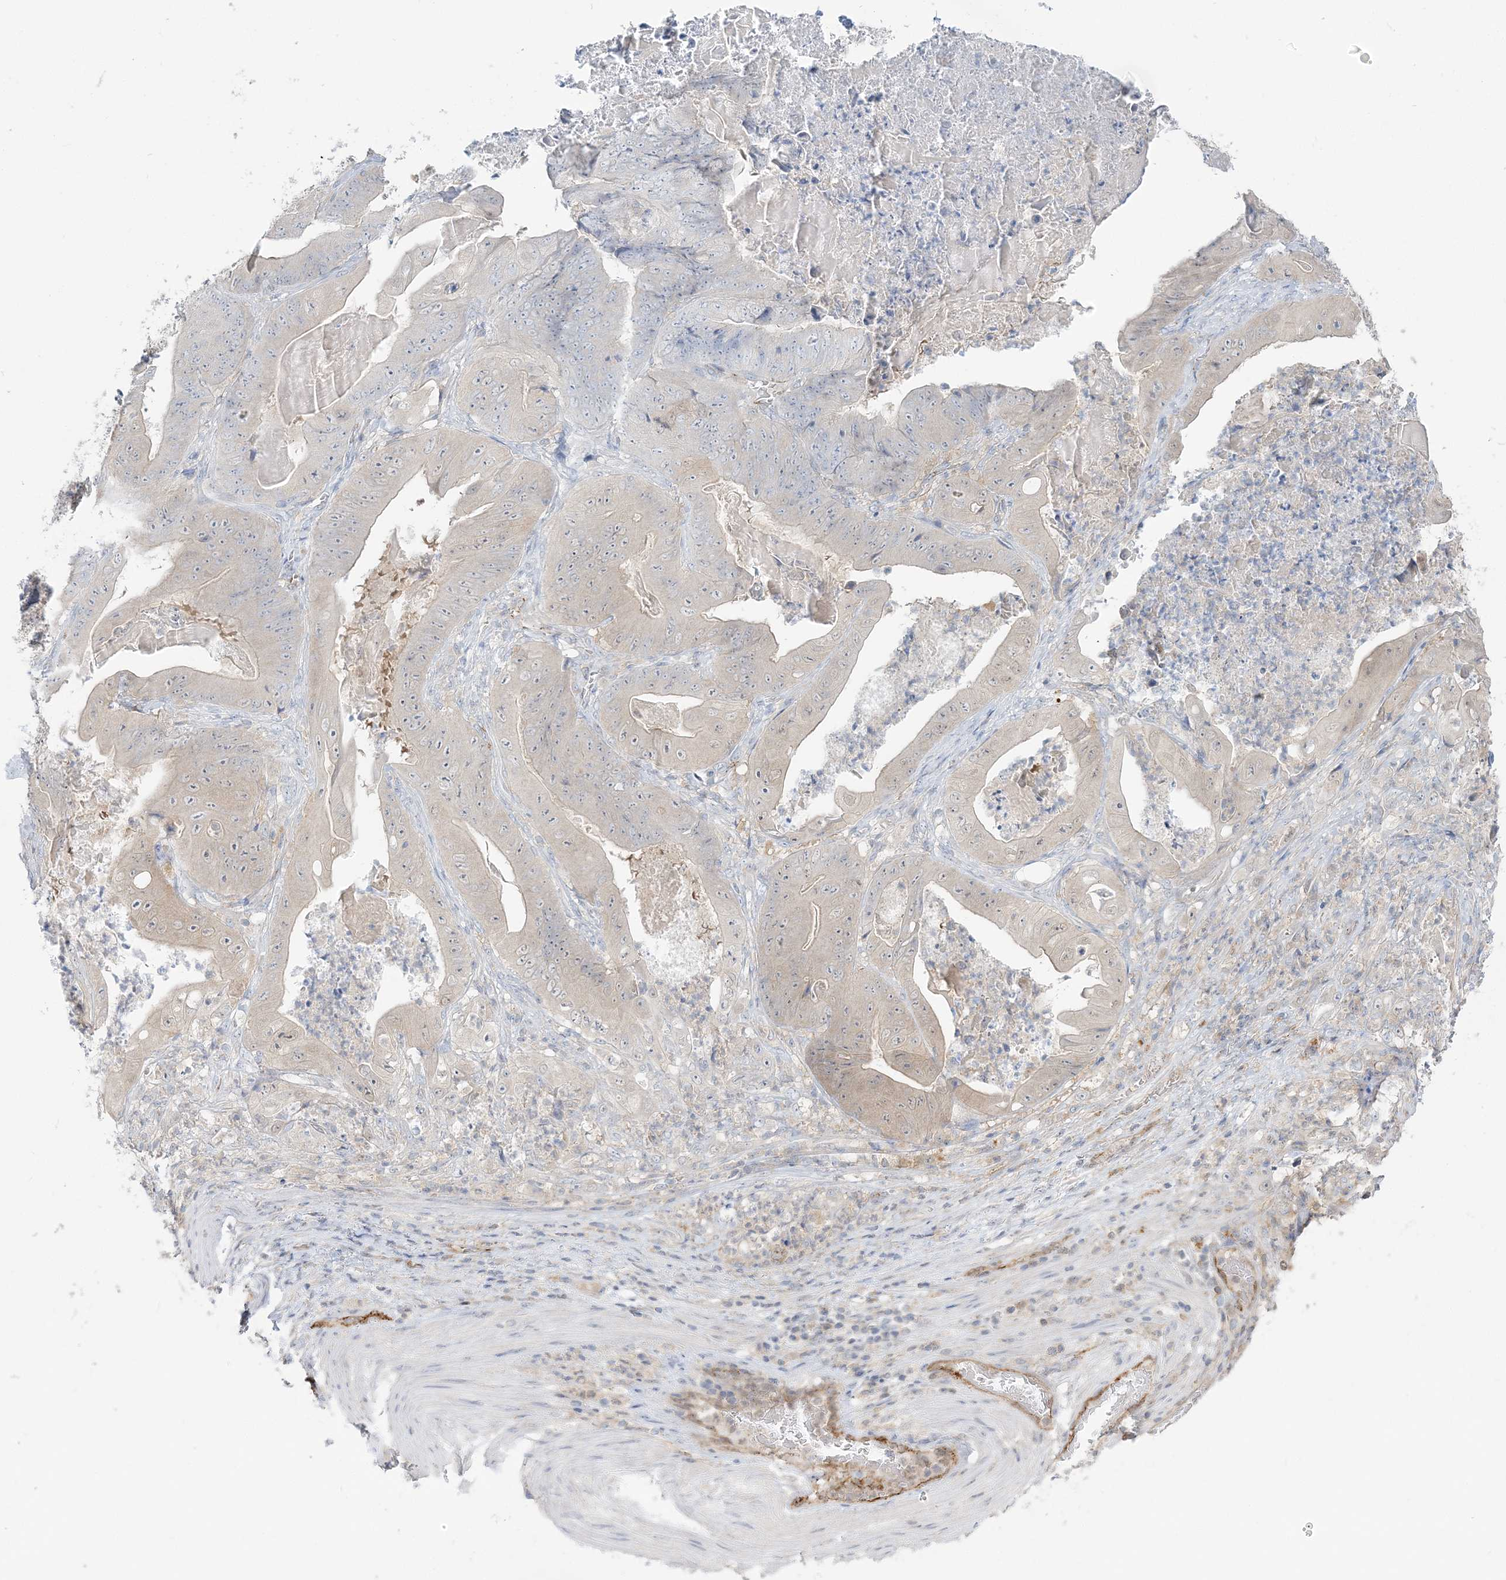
{"staining": {"intensity": "weak", "quantity": "<25%", "location": "cytoplasmic/membranous"}, "tissue": "stomach cancer", "cell_type": "Tumor cells", "image_type": "cancer", "snomed": [{"axis": "morphology", "description": "Adenocarcinoma, NOS"}, {"axis": "topography", "description": "Stomach"}], "caption": "Human stomach cancer stained for a protein using immunohistochemistry exhibits no expression in tumor cells.", "gene": "INPP1", "patient": {"sex": "female", "age": 73}}